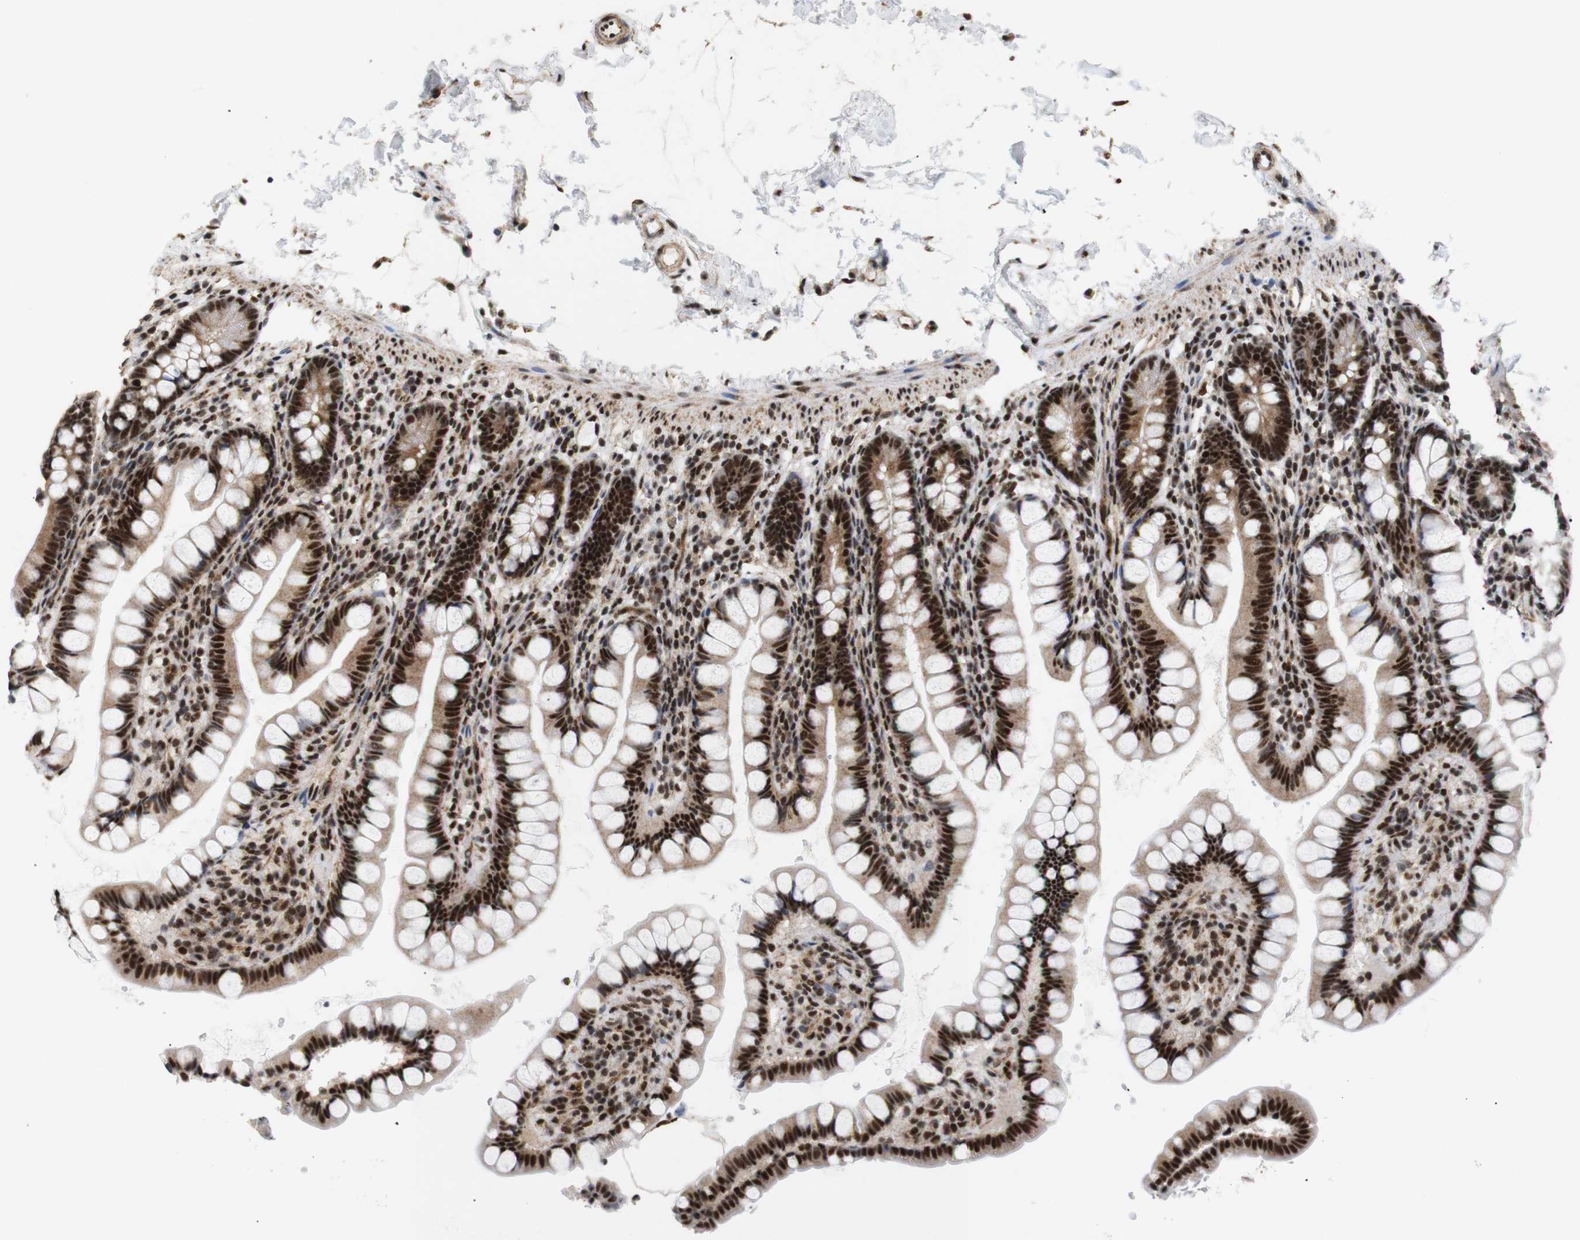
{"staining": {"intensity": "strong", "quantity": ">75%", "location": "cytoplasmic/membranous,nuclear"}, "tissue": "small intestine", "cell_type": "Glandular cells", "image_type": "normal", "snomed": [{"axis": "morphology", "description": "Normal tissue, NOS"}, {"axis": "topography", "description": "Small intestine"}], "caption": "High-power microscopy captured an immunohistochemistry histopathology image of benign small intestine, revealing strong cytoplasmic/membranous,nuclear expression in approximately >75% of glandular cells.", "gene": "PYM1", "patient": {"sex": "female", "age": 84}}